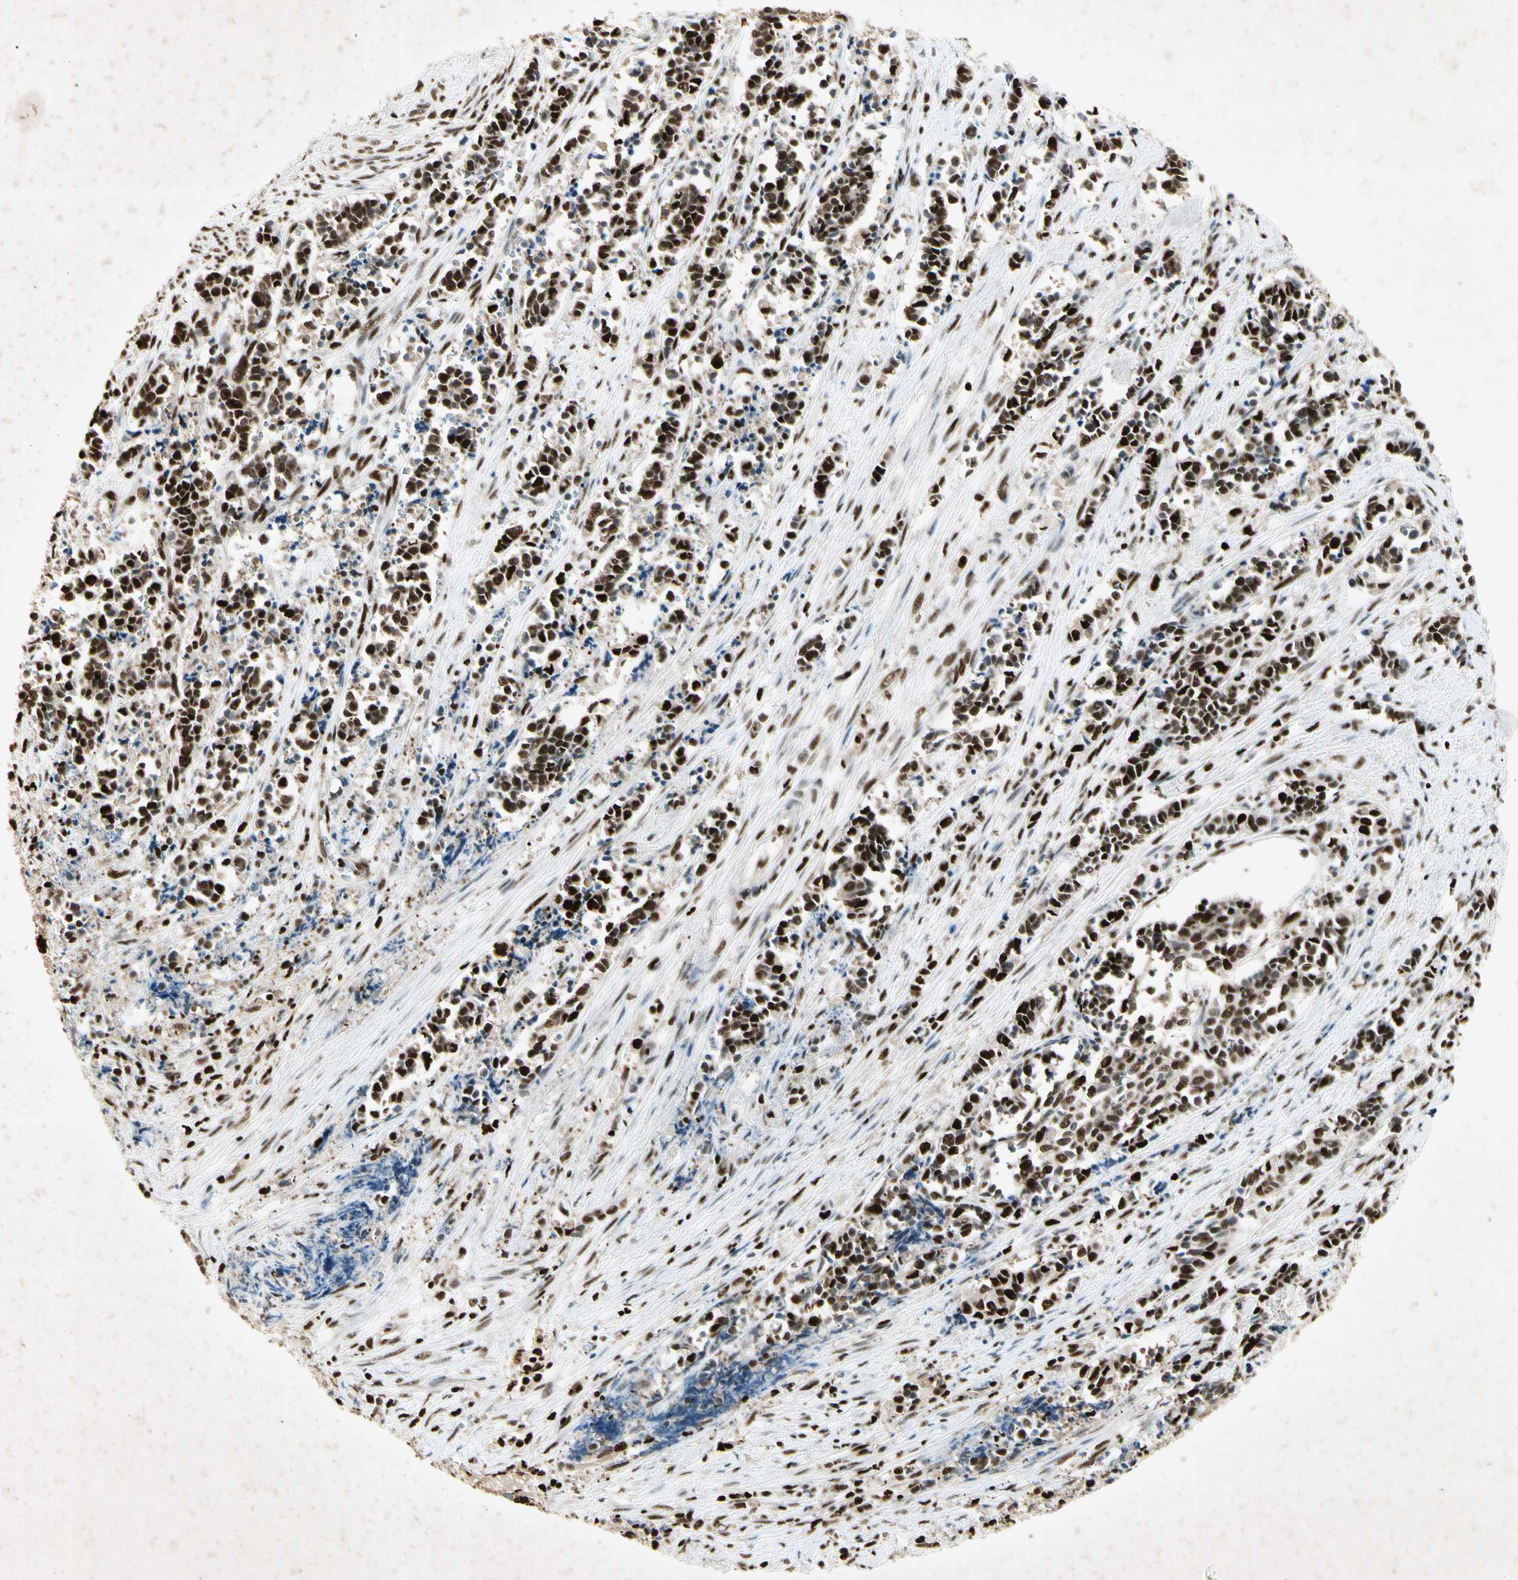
{"staining": {"intensity": "strong", "quantity": ">75%", "location": "nuclear"}, "tissue": "cervical cancer", "cell_type": "Tumor cells", "image_type": "cancer", "snomed": [{"axis": "morphology", "description": "Squamous cell carcinoma, NOS"}, {"axis": "topography", "description": "Cervix"}], "caption": "Cervical cancer stained with a protein marker exhibits strong staining in tumor cells.", "gene": "RNF43", "patient": {"sex": "female", "age": 35}}